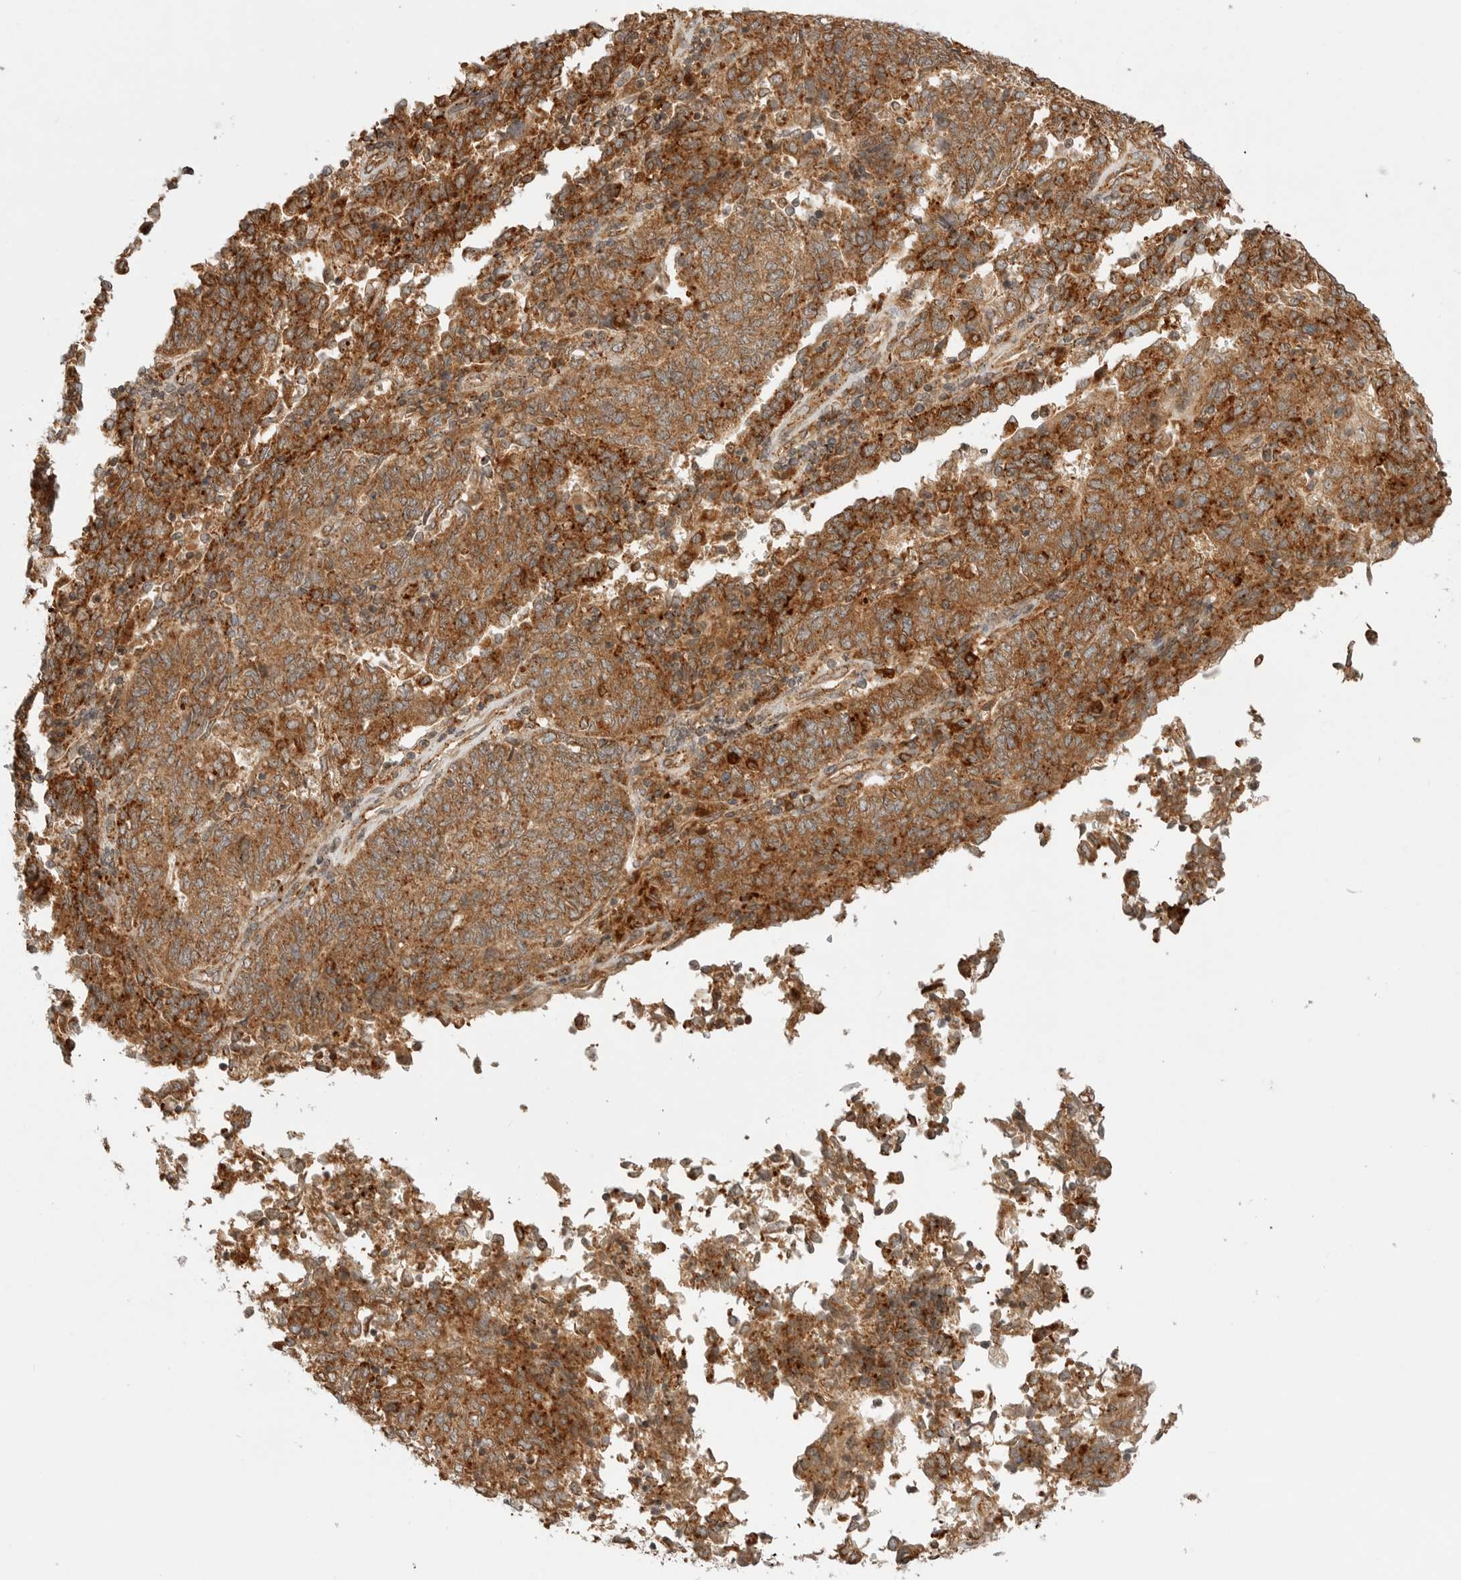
{"staining": {"intensity": "strong", "quantity": ">75%", "location": "cytoplasmic/membranous"}, "tissue": "endometrial cancer", "cell_type": "Tumor cells", "image_type": "cancer", "snomed": [{"axis": "morphology", "description": "Adenocarcinoma, NOS"}, {"axis": "topography", "description": "Endometrium"}], "caption": "Human endometrial cancer stained with a protein marker demonstrates strong staining in tumor cells.", "gene": "IDUA", "patient": {"sex": "female", "age": 80}}